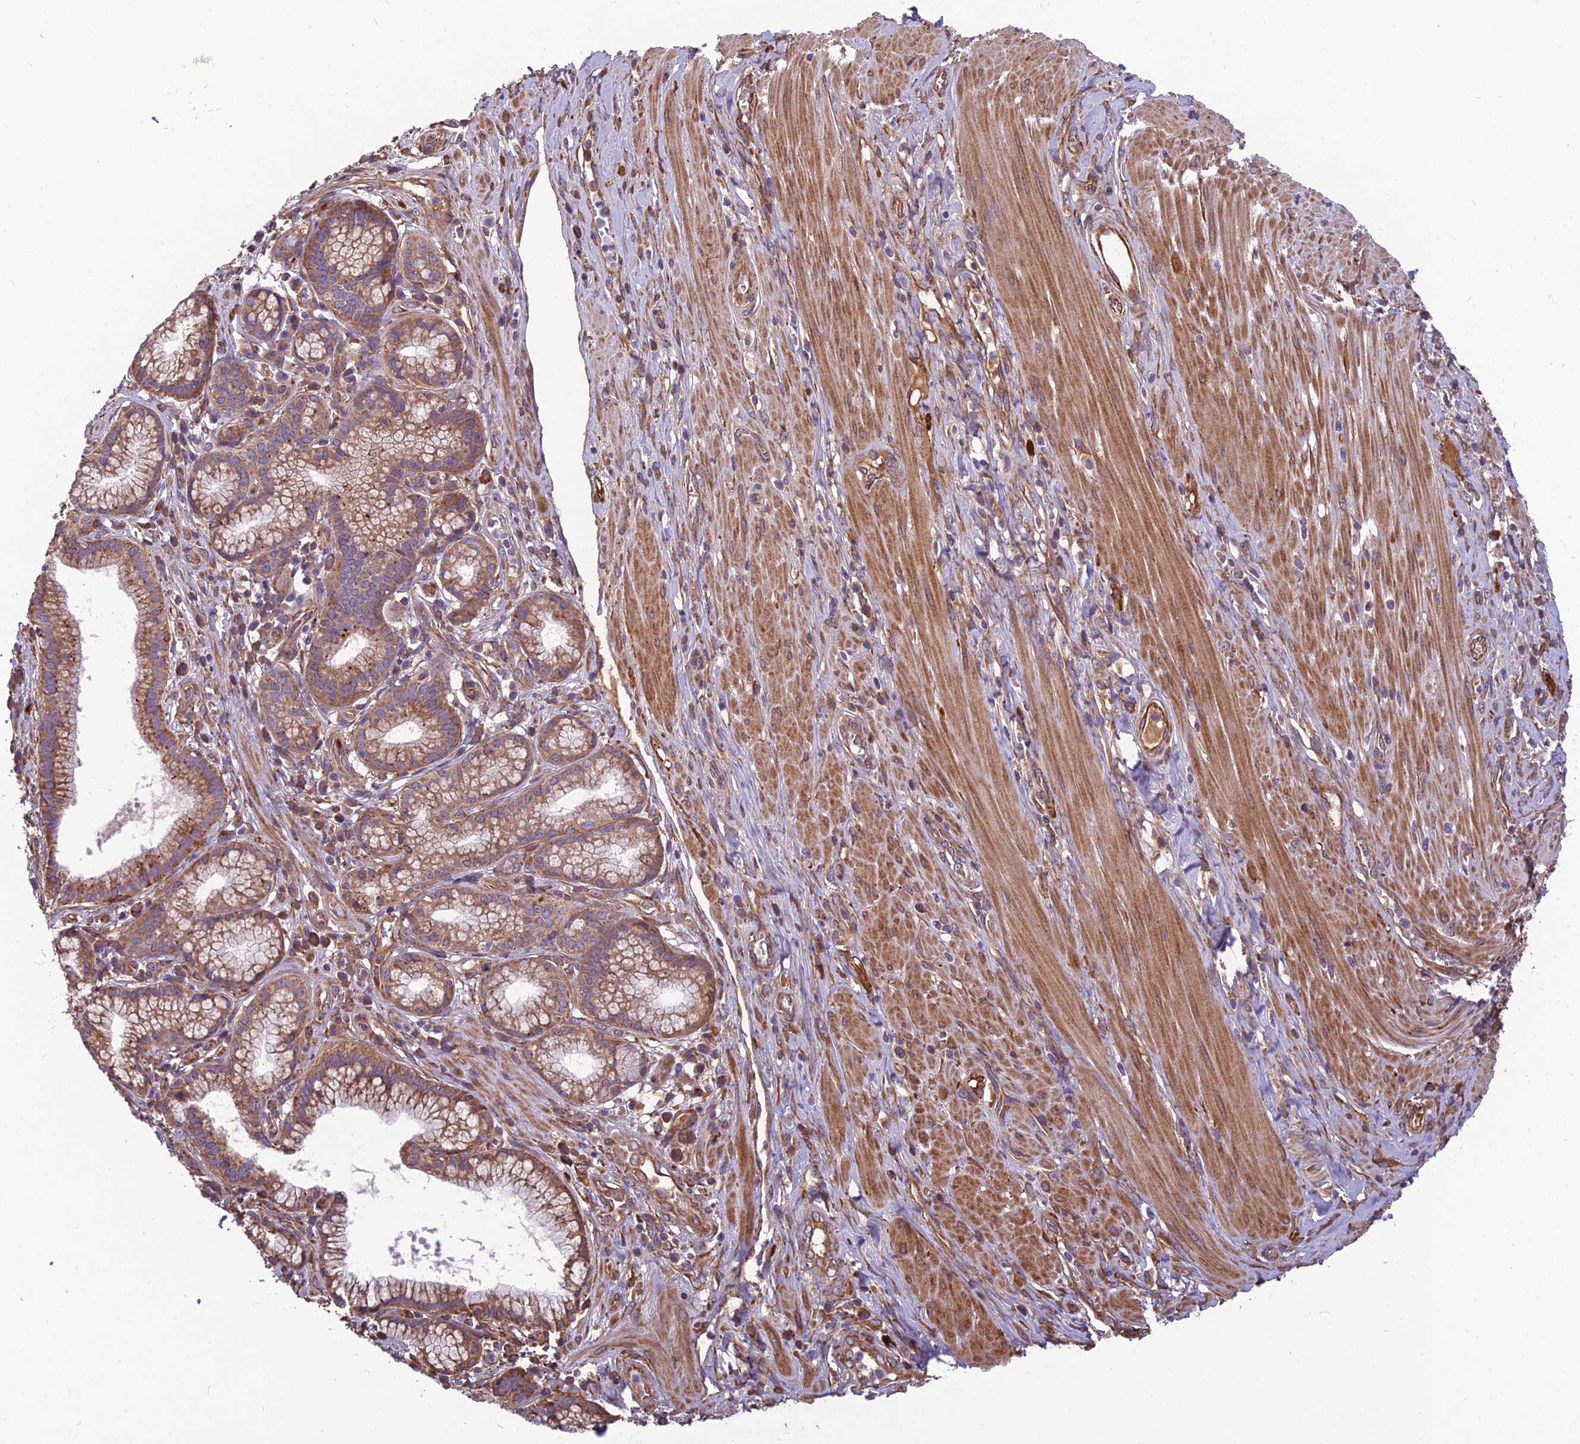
{"staining": {"intensity": "moderate", "quantity": ">75%", "location": "cytoplasmic/membranous"}, "tissue": "pancreatic cancer", "cell_type": "Tumor cells", "image_type": "cancer", "snomed": [{"axis": "morphology", "description": "Adenocarcinoma, NOS"}, {"axis": "topography", "description": "Pancreas"}], "caption": "Human adenocarcinoma (pancreatic) stained with a protein marker demonstrates moderate staining in tumor cells.", "gene": "SPDL1", "patient": {"sex": "male", "age": 72}}